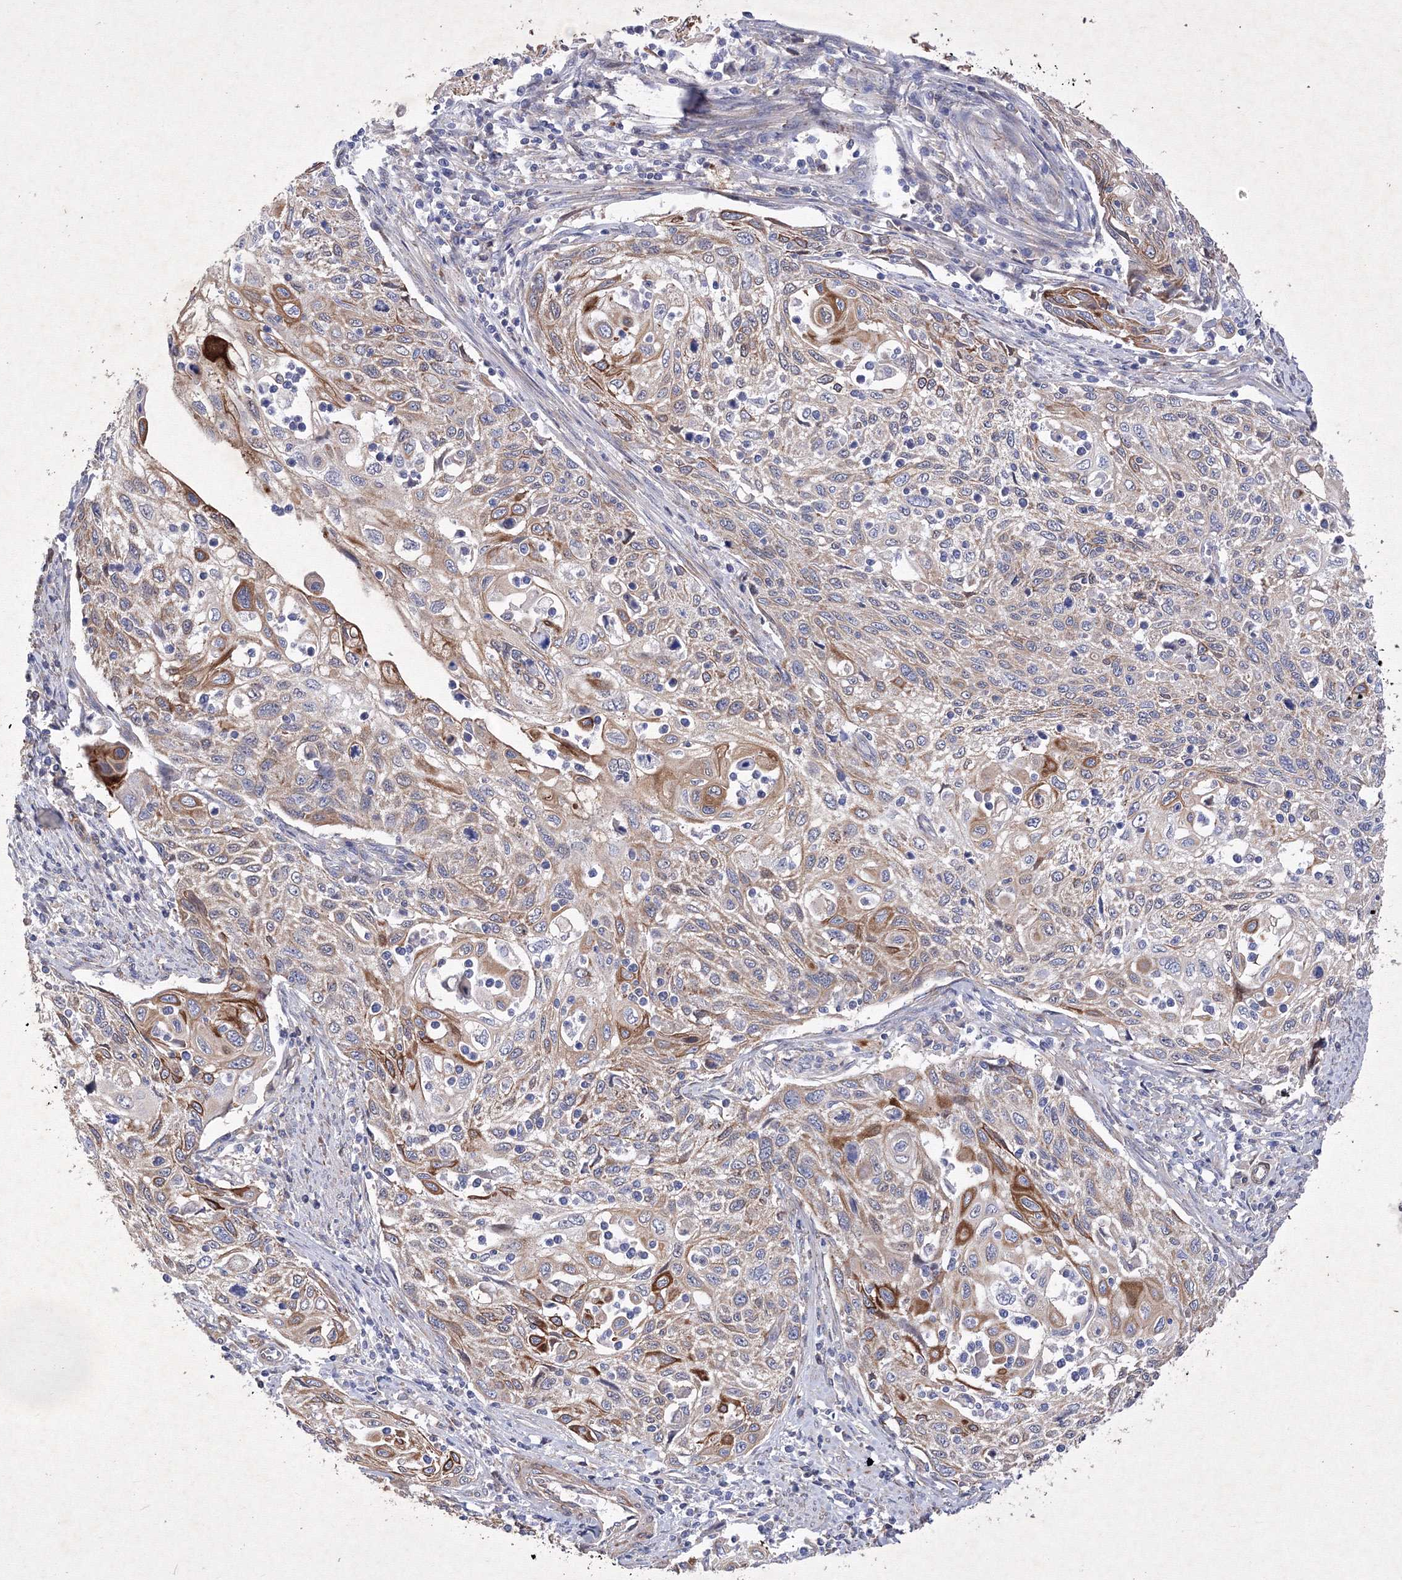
{"staining": {"intensity": "strong", "quantity": "<25%", "location": "cytoplasmic/membranous"}, "tissue": "cervical cancer", "cell_type": "Tumor cells", "image_type": "cancer", "snomed": [{"axis": "morphology", "description": "Squamous cell carcinoma, NOS"}, {"axis": "topography", "description": "Cervix"}], "caption": "Cervical cancer (squamous cell carcinoma) tissue demonstrates strong cytoplasmic/membranous positivity in approximately <25% of tumor cells, visualized by immunohistochemistry.", "gene": "SNX18", "patient": {"sex": "female", "age": 70}}